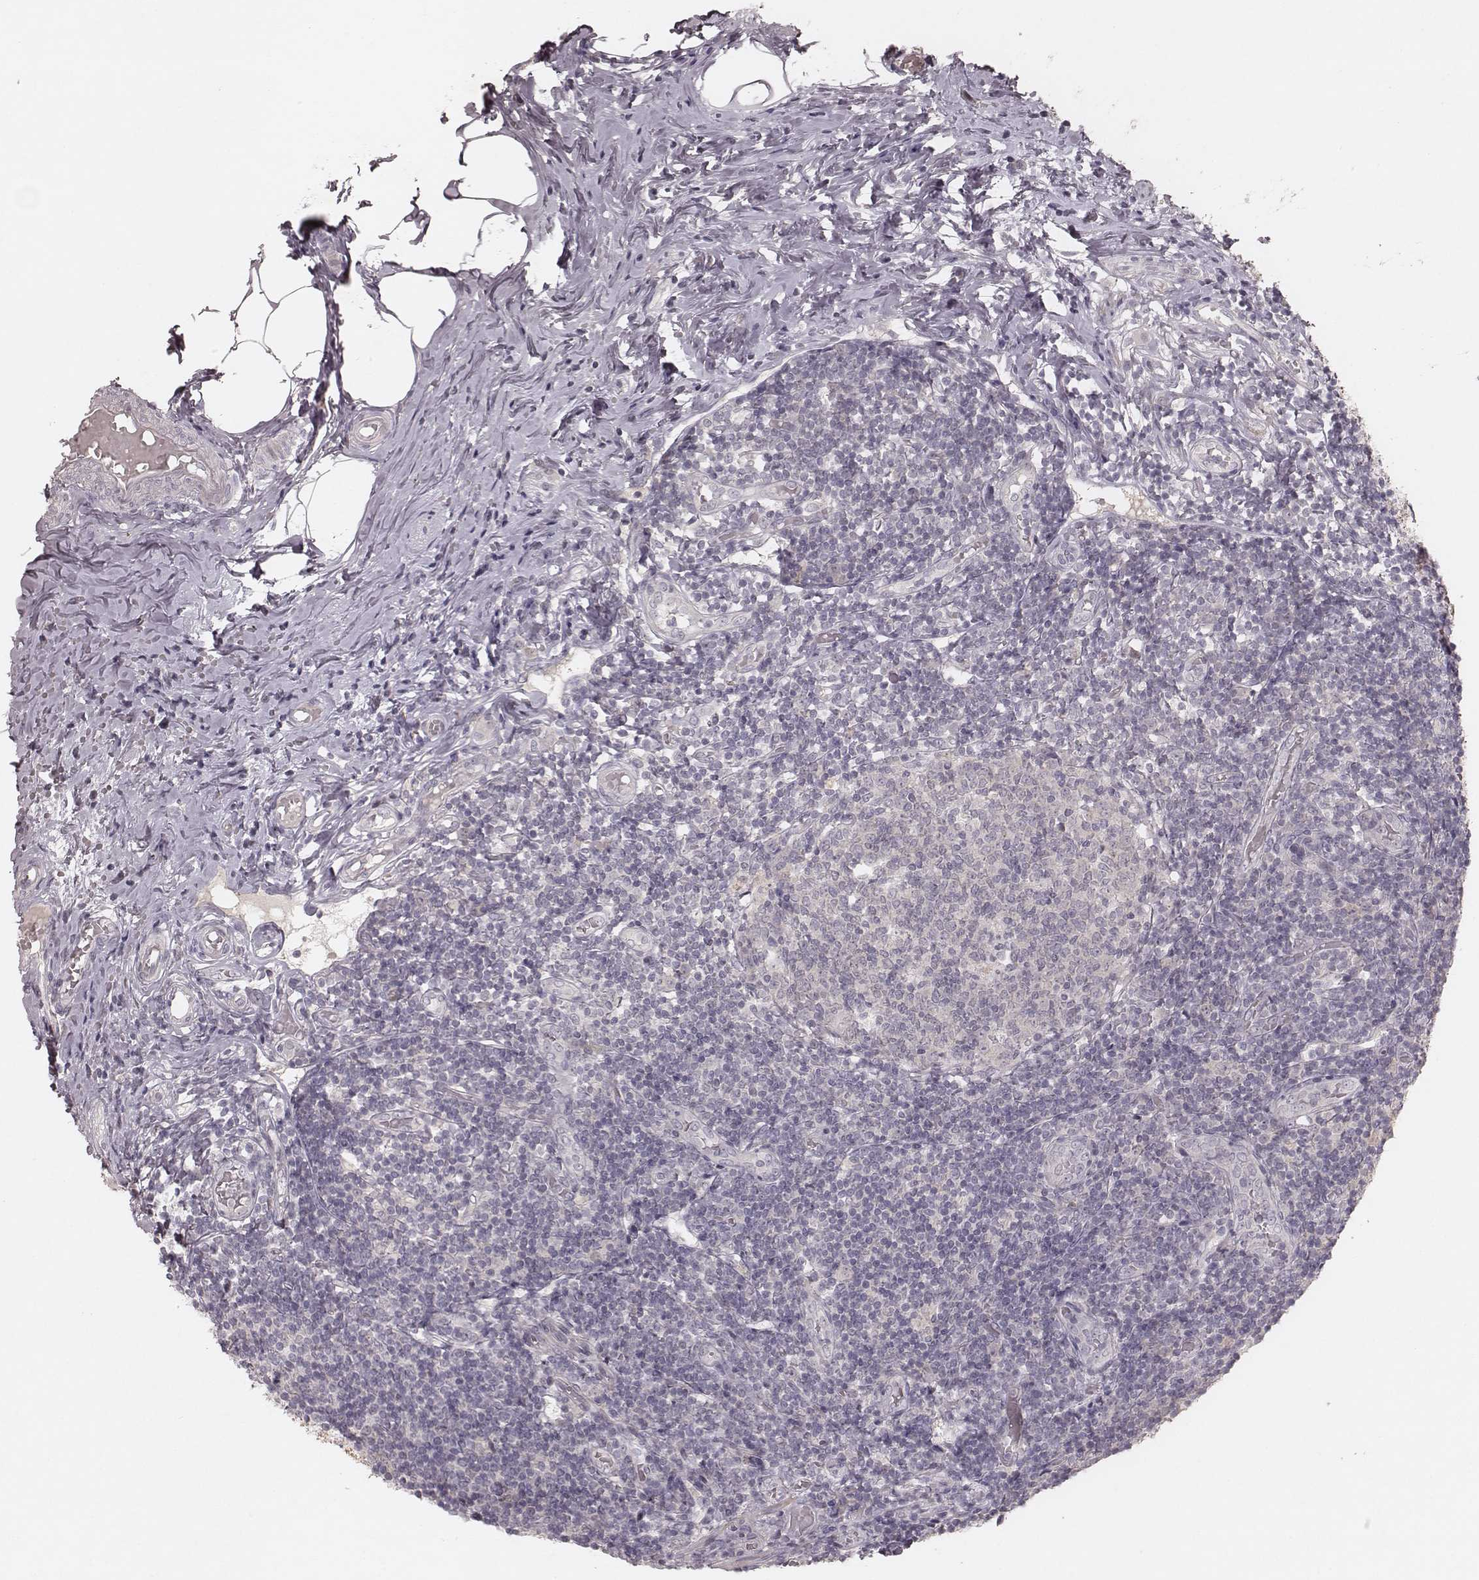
{"staining": {"intensity": "negative", "quantity": "none", "location": "none"}, "tissue": "appendix", "cell_type": "Glandular cells", "image_type": "normal", "snomed": [{"axis": "morphology", "description": "Normal tissue, NOS"}, {"axis": "topography", "description": "Appendix"}], "caption": "Immunohistochemistry photomicrograph of unremarkable appendix: human appendix stained with DAB reveals no significant protein staining in glandular cells.", "gene": "FAM13B", "patient": {"sex": "female", "age": 32}}